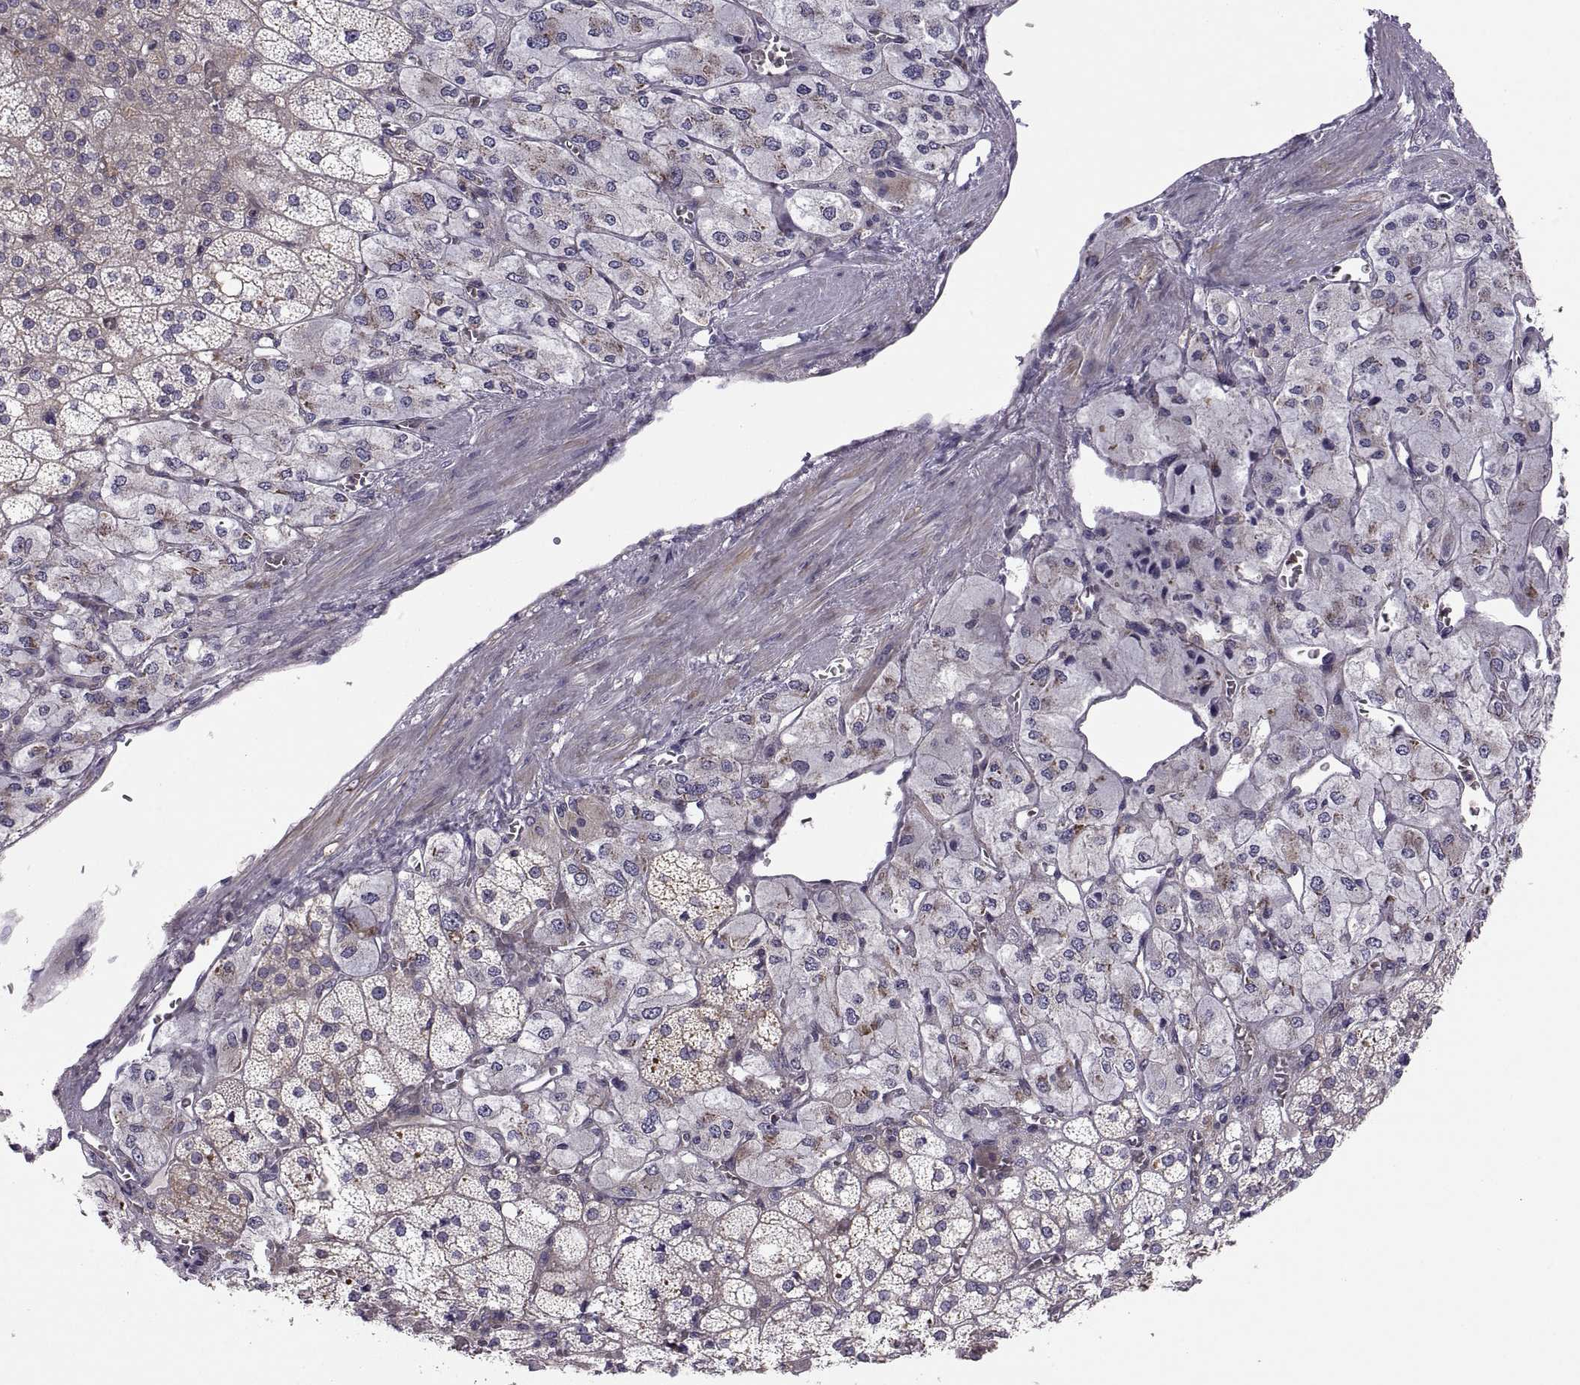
{"staining": {"intensity": "moderate", "quantity": "<25%", "location": "cytoplasmic/membranous"}, "tissue": "adrenal gland", "cell_type": "Glandular cells", "image_type": "normal", "snomed": [{"axis": "morphology", "description": "Normal tissue, NOS"}, {"axis": "topography", "description": "Adrenal gland"}], "caption": "Brown immunohistochemical staining in benign adrenal gland reveals moderate cytoplasmic/membranous positivity in approximately <25% of glandular cells.", "gene": "SPATA32", "patient": {"sex": "female", "age": 60}}